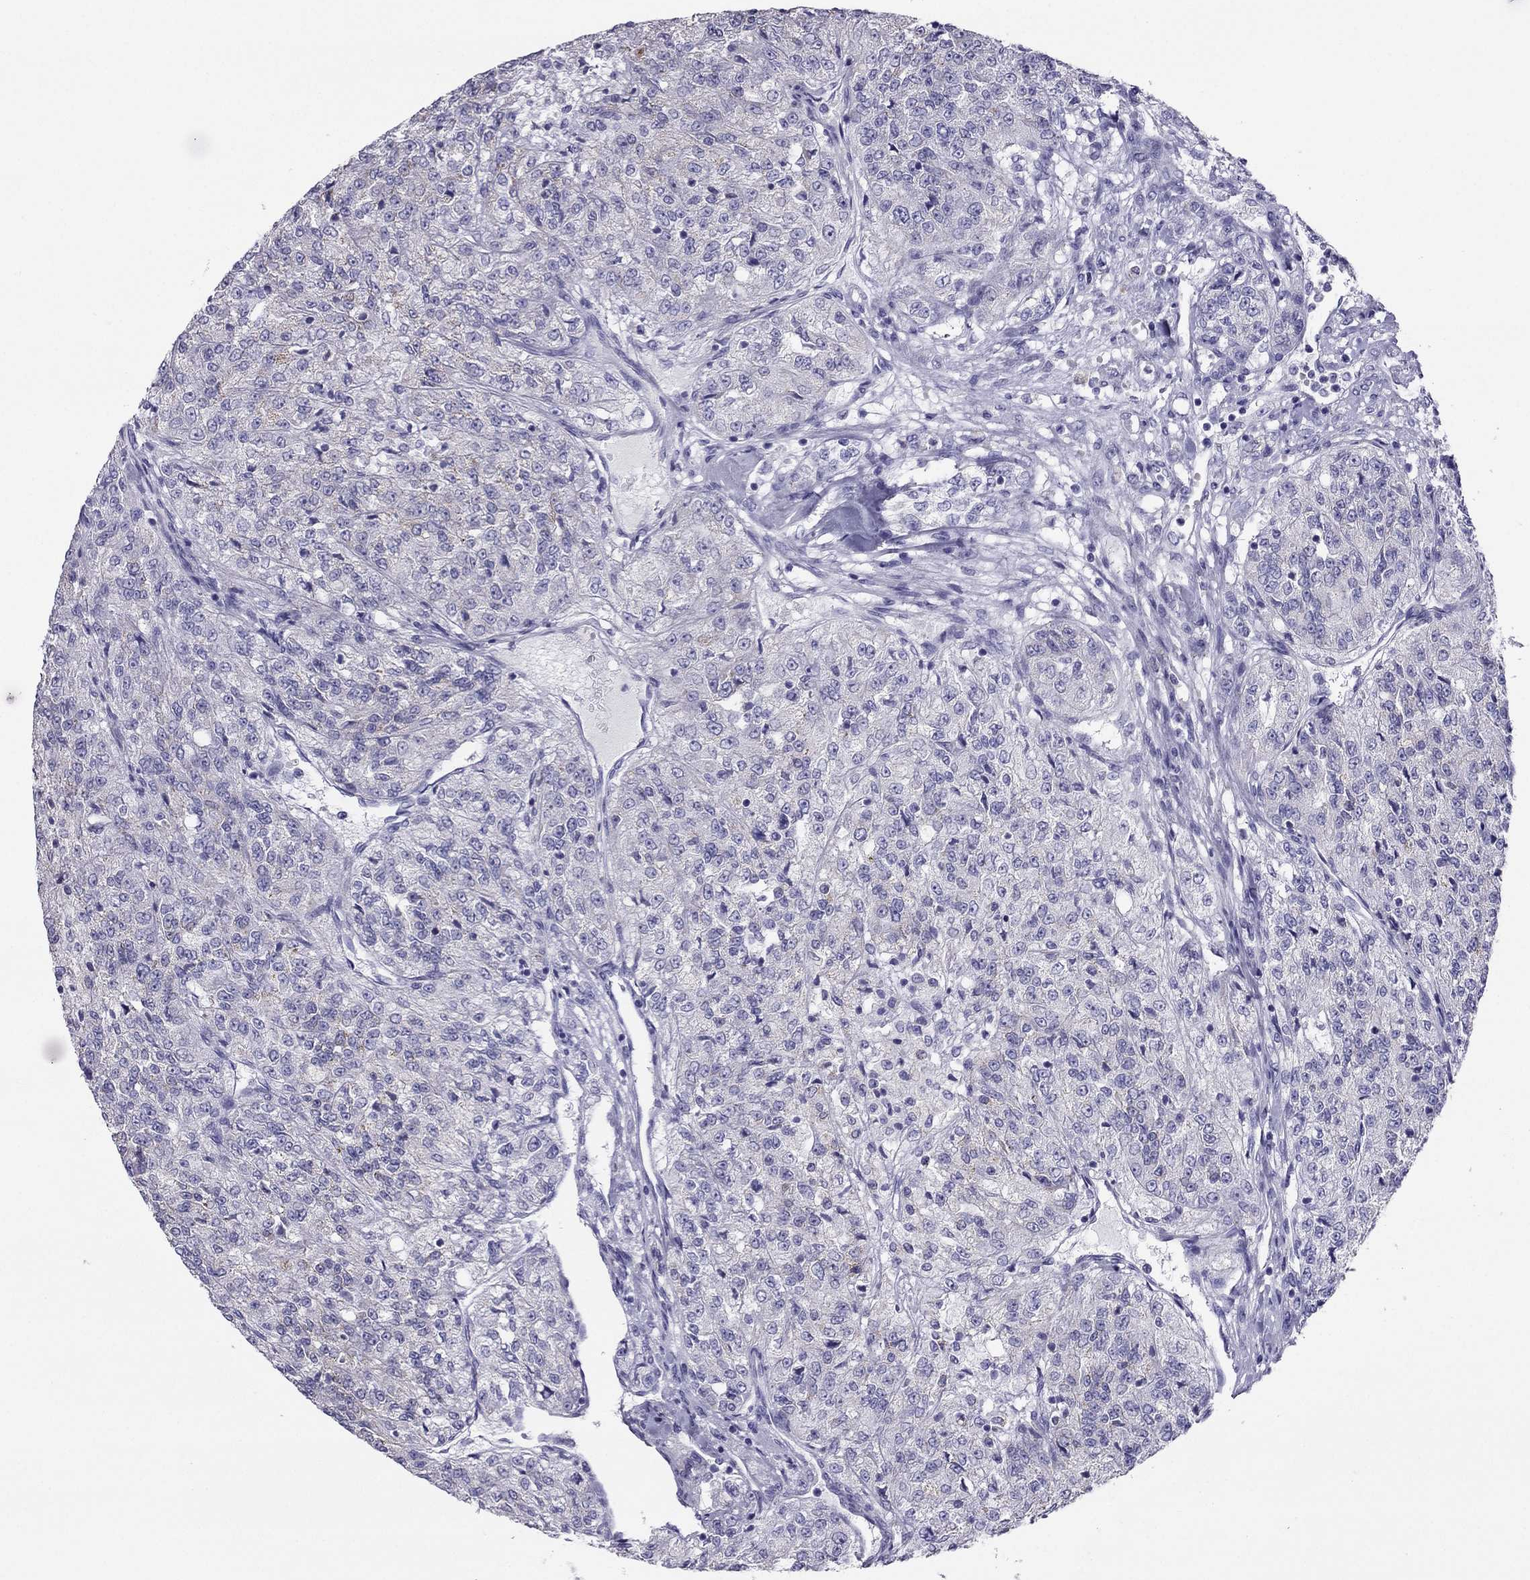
{"staining": {"intensity": "negative", "quantity": "none", "location": "none"}, "tissue": "renal cancer", "cell_type": "Tumor cells", "image_type": "cancer", "snomed": [{"axis": "morphology", "description": "Adenocarcinoma, NOS"}, {"axis": "topography", "description": "Kidney"}], "caption": "A photomicrograph of human renal adenocarcinoma is negative for staining in tumor cells.", "gene": "MAEL", "patient": {"sex": "female", "age": 63}}